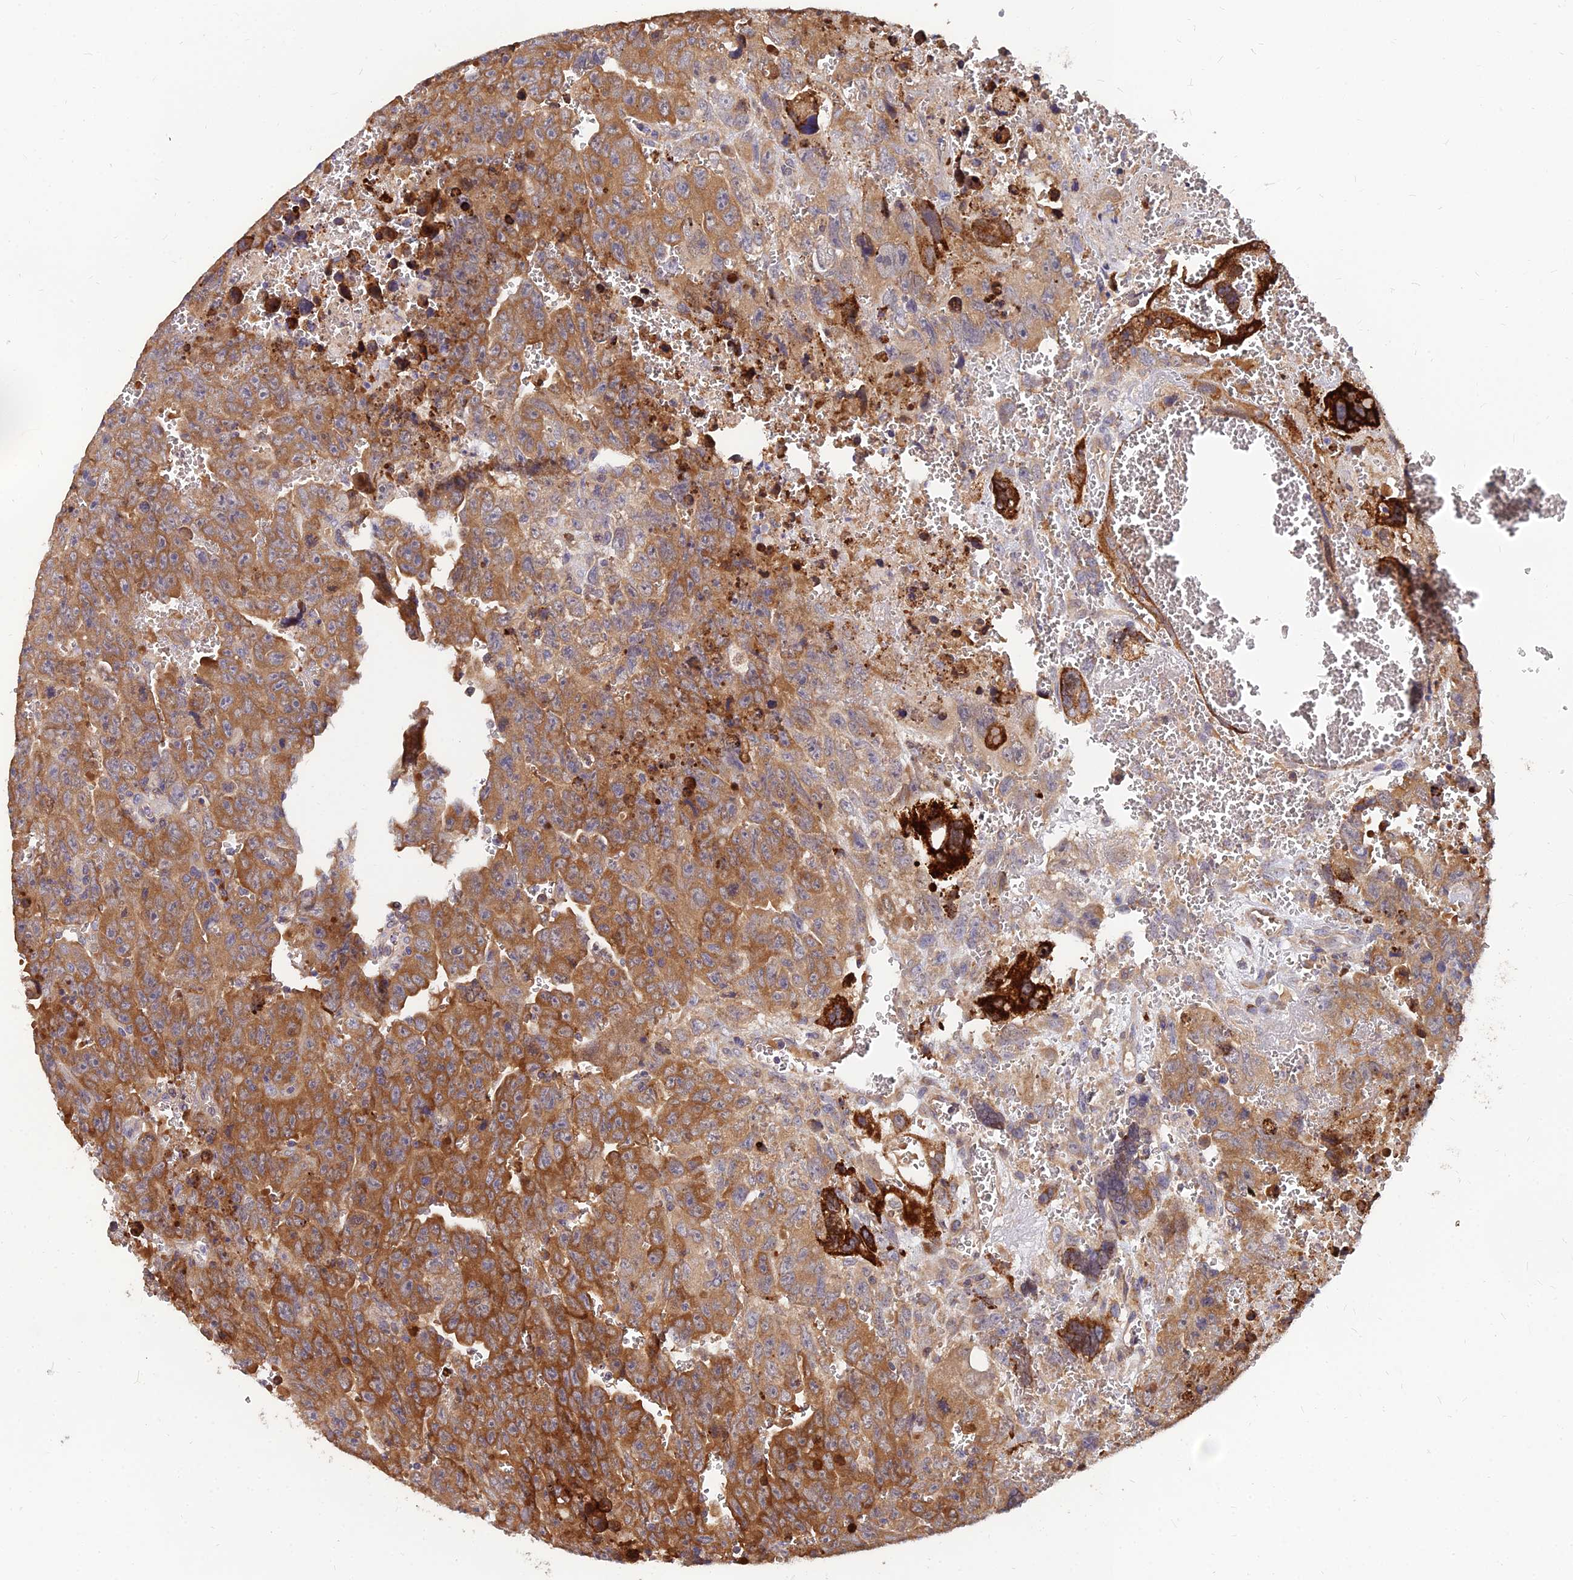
{"staining": {"intensity": "moderate", "quantity": ">75%", "location": "cytoplasmic/membranous"}, "tissue": "testis cancer", "cell_type": "Tumor cells", "image_type": "cancer", "snomed": [{"axis": "morphology", "description": "Carcinoma, Embryonal, NOS"}, {"axis": "topography", "description": "Testis"}], "caption": "Protein analysis of testis cancer (embryonal carcinoma) tissue exhibits moderate cytoplasmic/membranous expression in approximately >75% of tumor cells.", "gene": "CCT6B", "patient": {"sex": "male", "age": 28}}